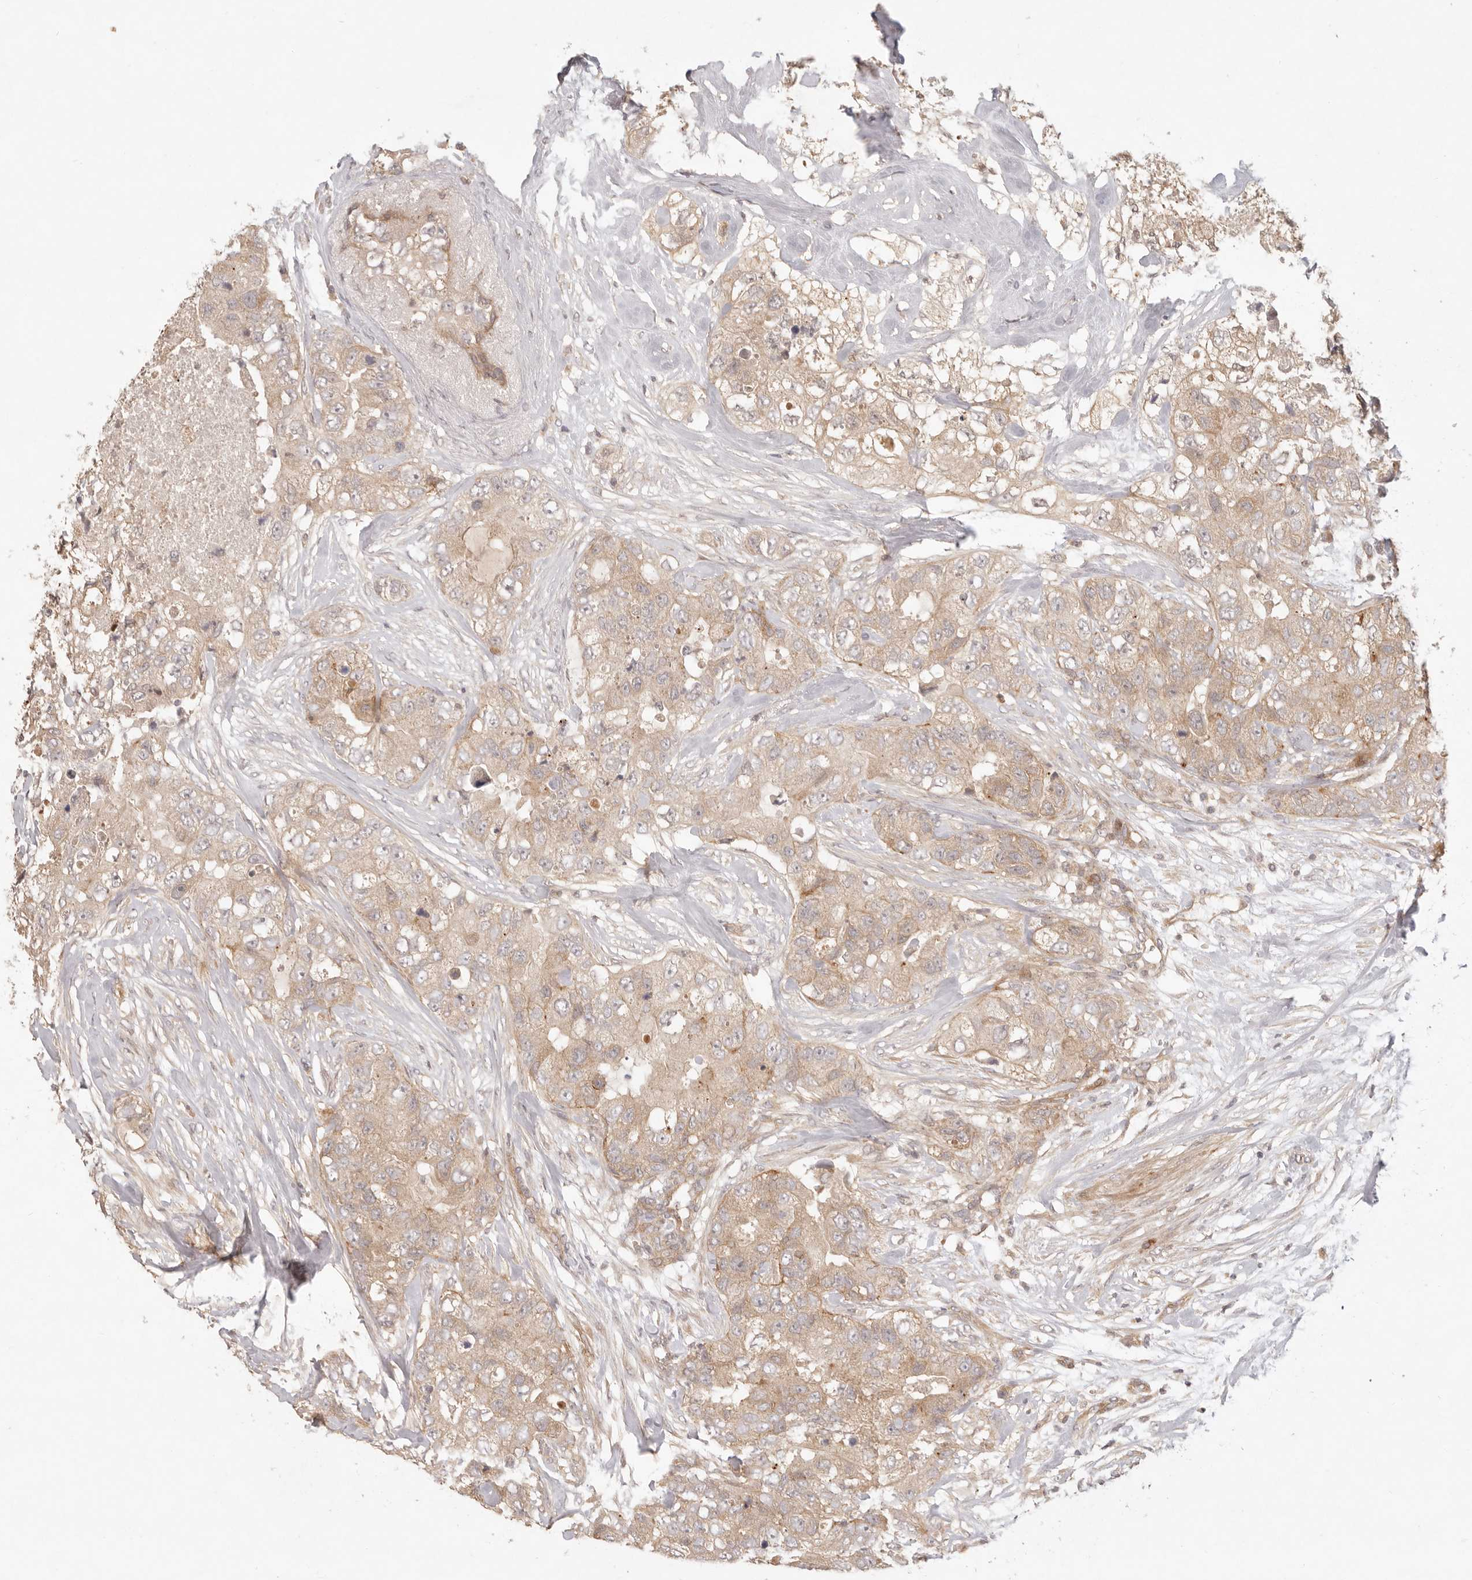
{"staining": {"intensity": "weak", "quantity": ">75%", "location": "cytoplasmic/membranous"}, "tissue": "breast cancer", "cell_type": "Tumor cells", "image_type": "cancer", "snomed": [{"axis": "morphology", "description": "Duct carcinoma"}, {"axis": "topography", "description": "Breast"}], "caption": "Tumor cells show weak cytoplasmic/membranous staining in approximately >75% of cells in breast intraductal carcinoma.", "gene": "PPP1R3B", "patient": {"sex": "female", "age": 62}}